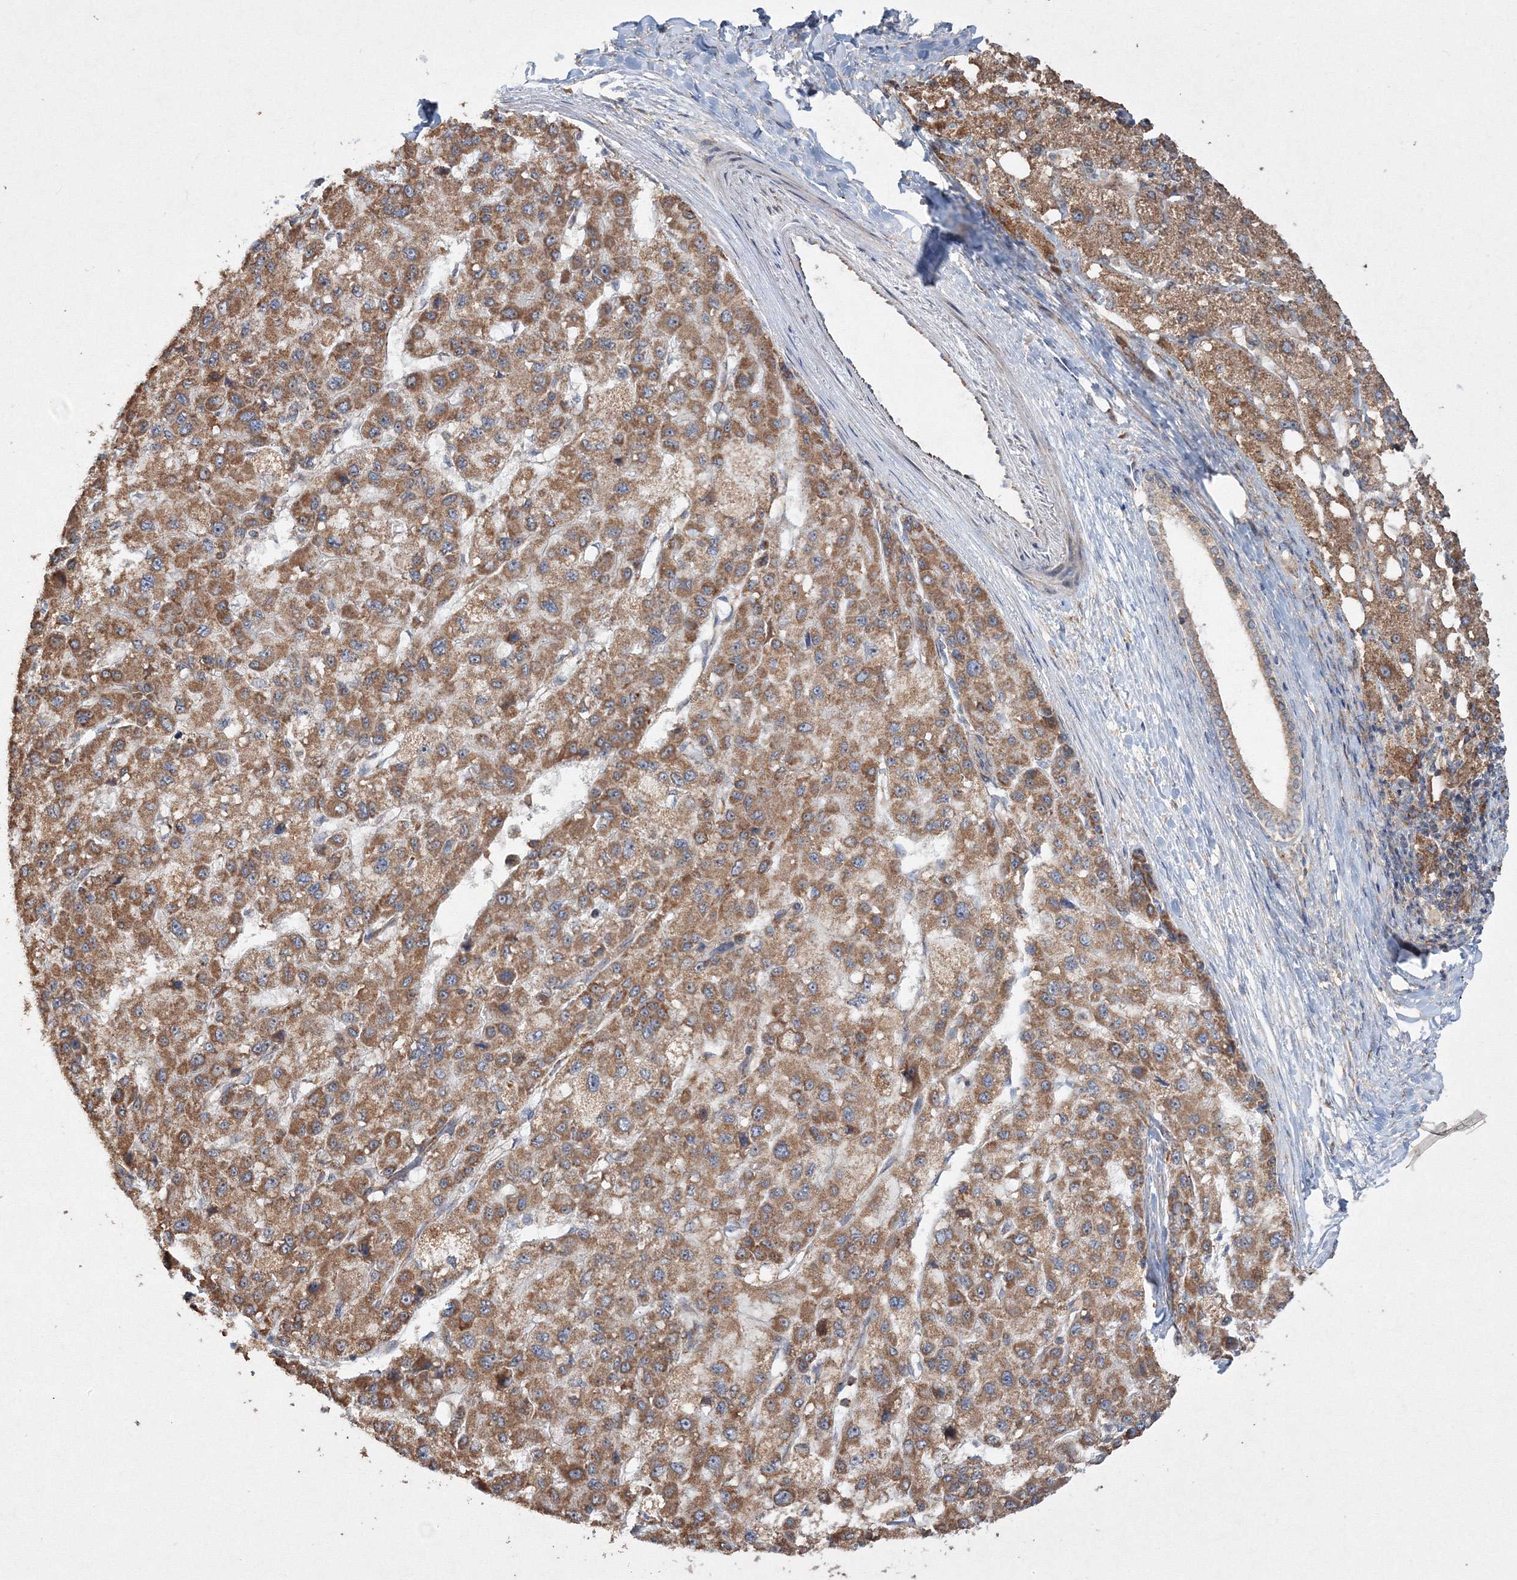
{"staining": {"intensity": "strong", "quantity": ">75%", "location": "cytoplasmic/membranous"}, "tissue": "liver cancer", "cell_type": "Tumor cells", "image_type": "cancer", "snomed": [{"axis": "morphology", "description": "Carcinoma, Hepatocellular, NOS"}, {"axis": "topography", "description": "Liver"}], "caption": "Human liver hepatocellular carcinoma stained with a brown dye shows strong cytoplasmic/membranous positive expression in approximately >75% of tumor cells.", "gene": "PEX13", "patient": {"sex": "male", "age": 80}}